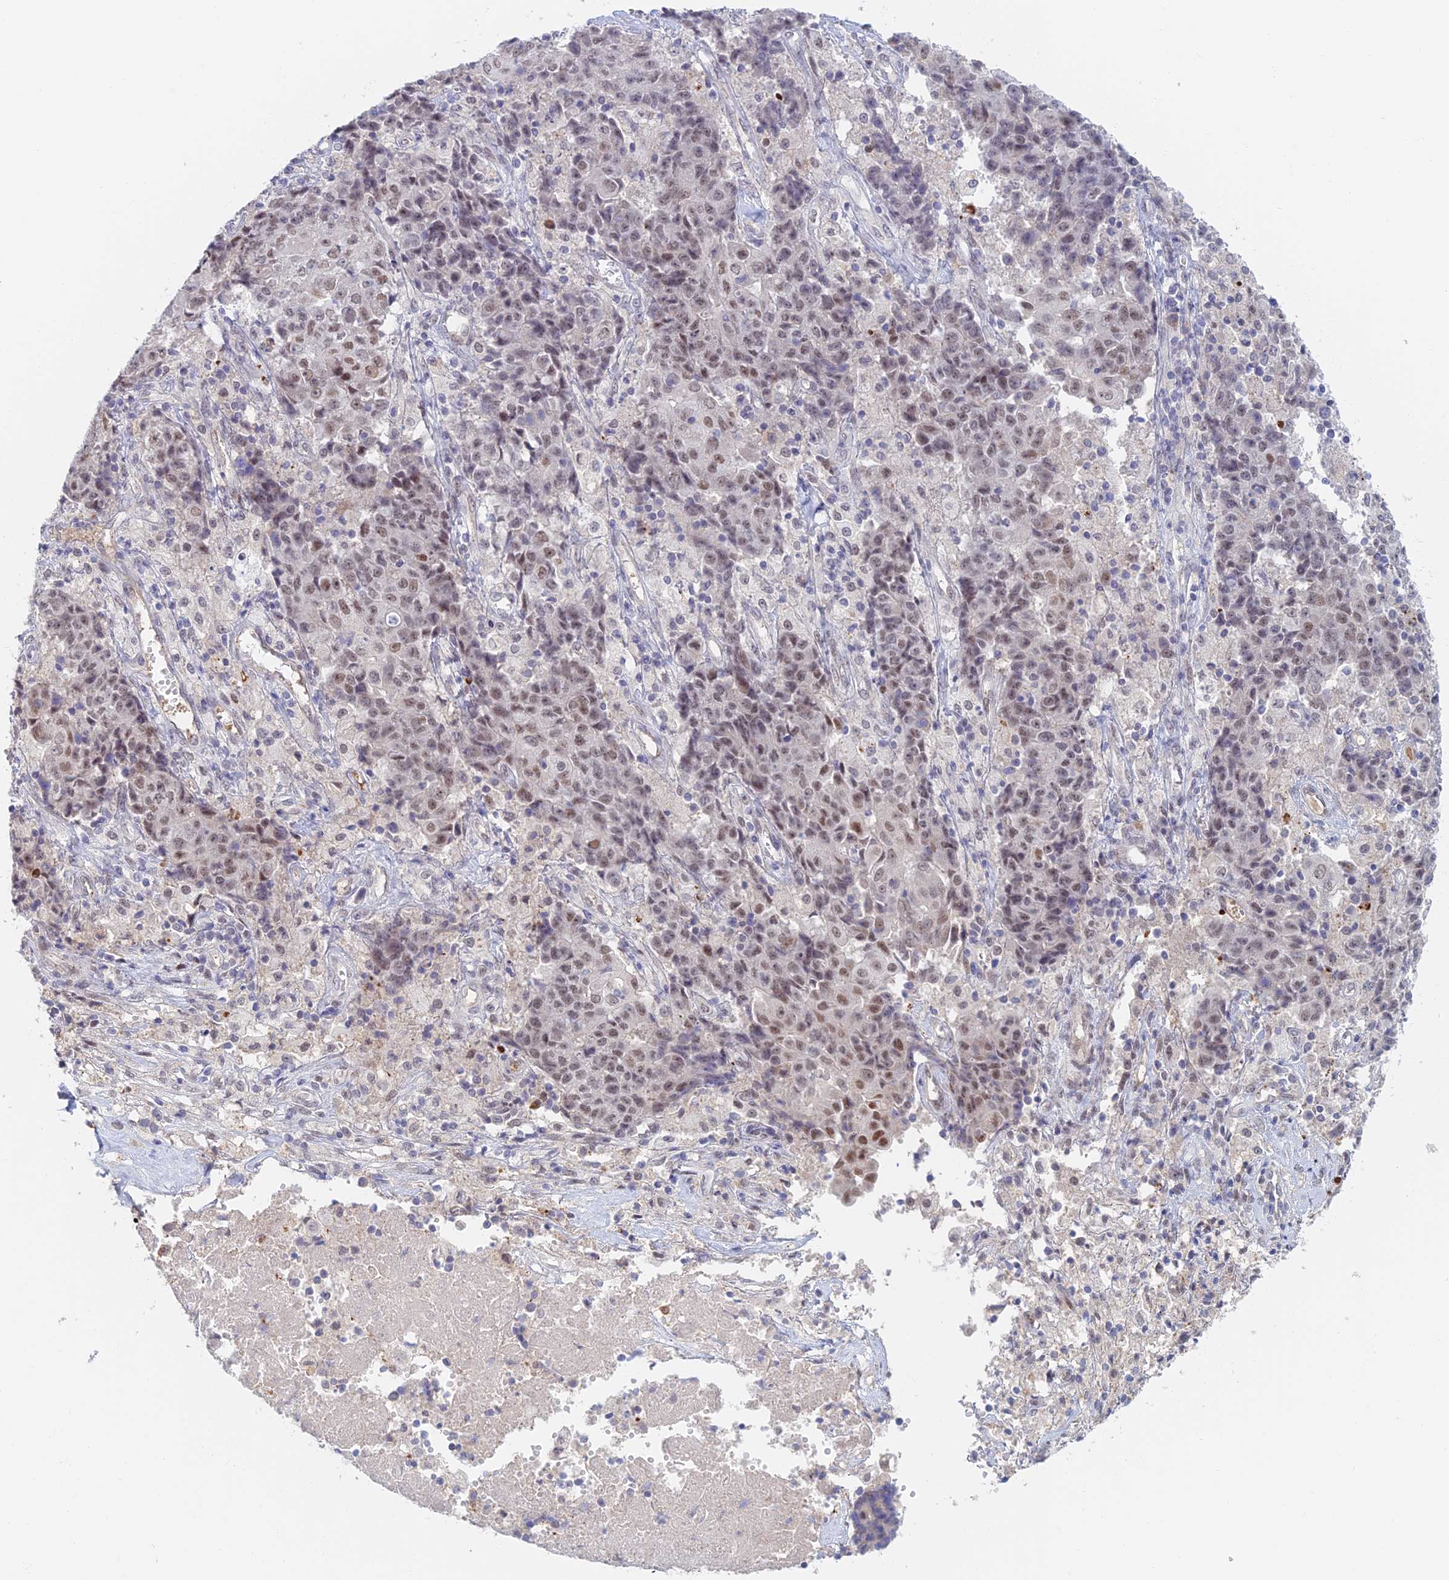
{"staining": {"intensity": "weak", "quantity": ">75%", "location": "nuclear"}, "tissue": "ovarian cancer", "cell_type": "Tumor cells", "image_type": "cancer", "snomed": [{"axis": "morphology", "description": "Carcinoma, endometroid"}, {"axis": "topography", "description": "Ovary"}], "caption": "Ovarian endometroid carcinoma stained with DAB immunohistochemistry exhibits low levels of weak nuclear expression in approximately >75% of tumor cells.", "gene": "ZUP1", "patient": {"sex": "female", "age": 42}}